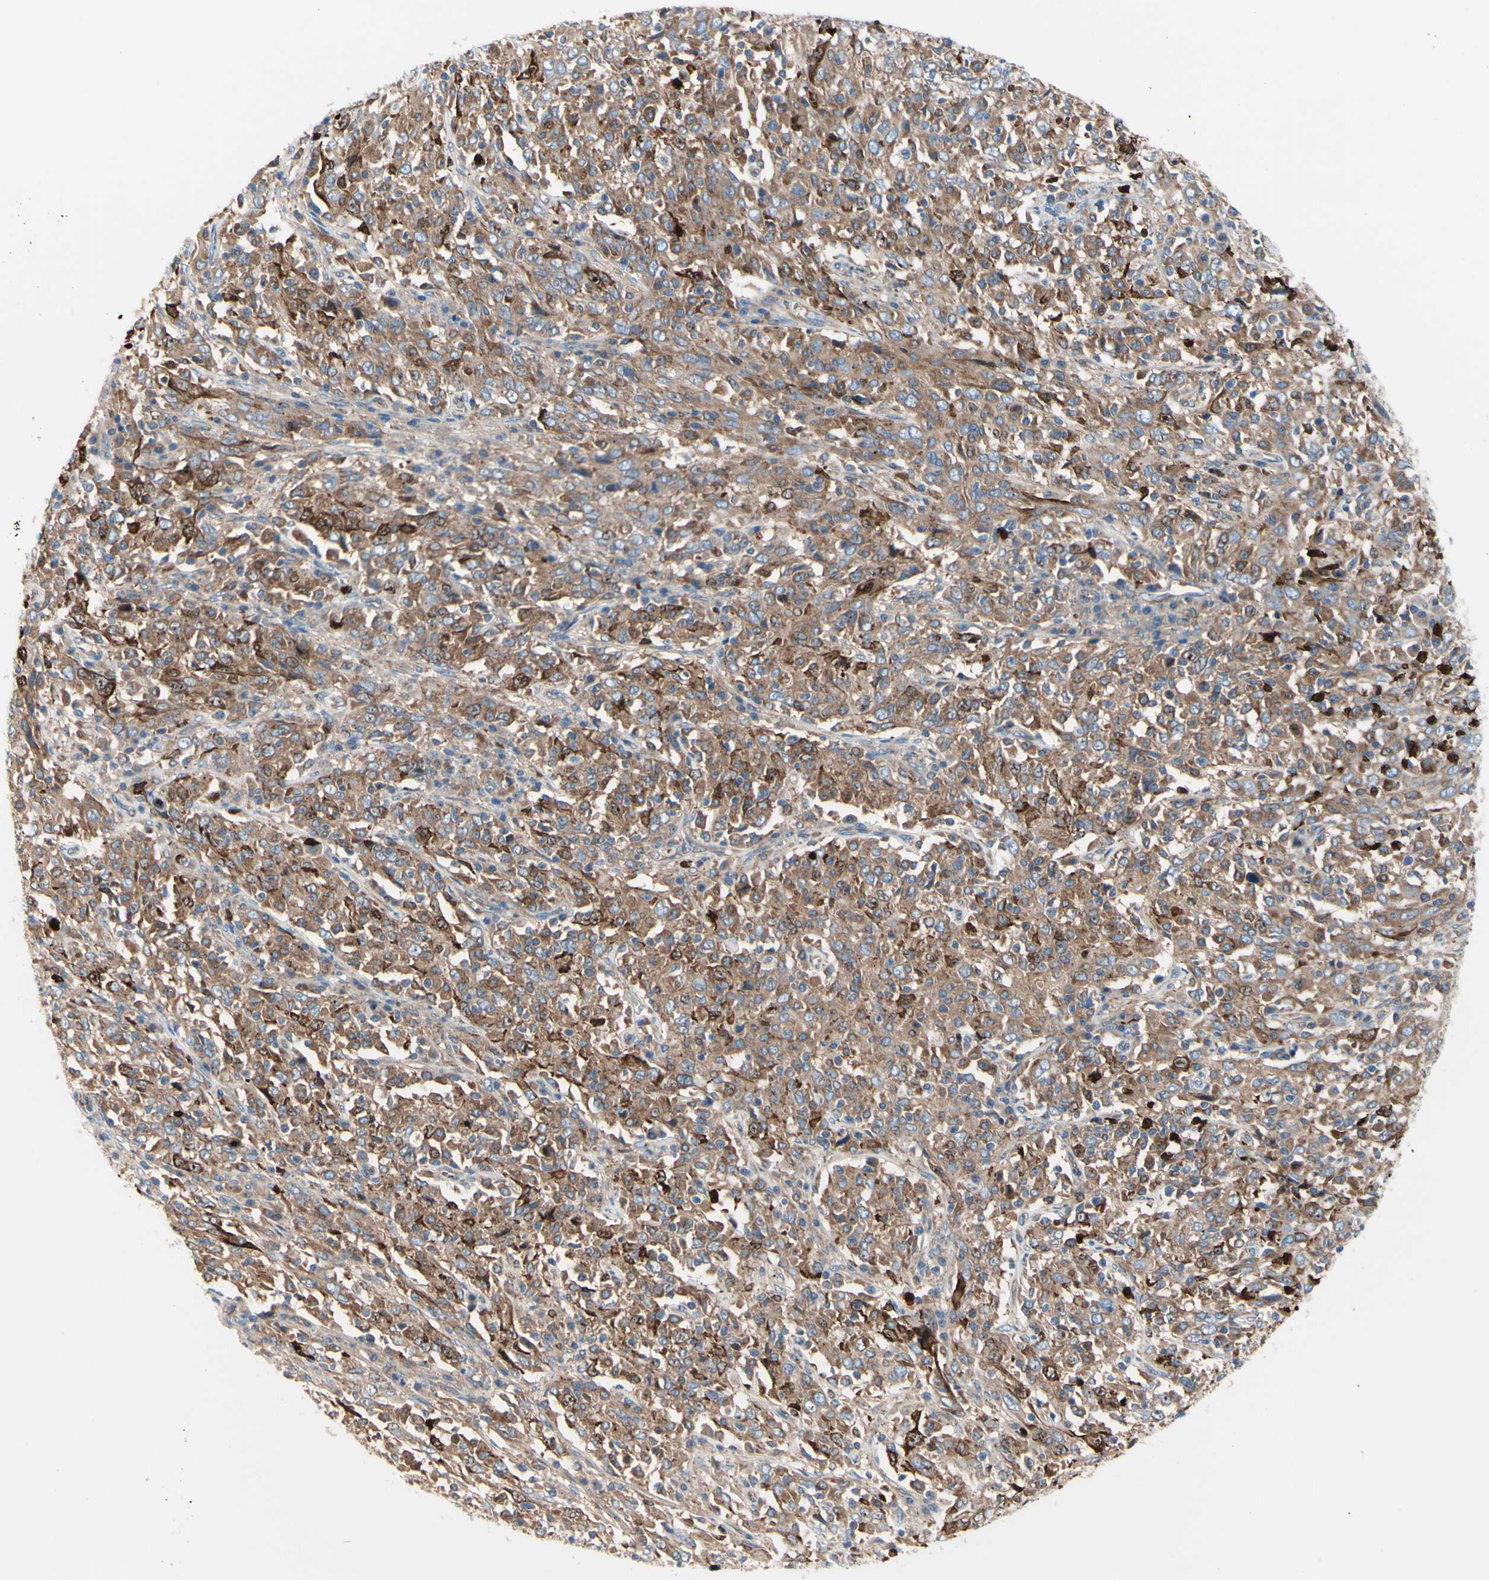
{"staining": {"intensity": "moderate", "quantity": ">75%", "location": "cytoplasmic/membranous"}, "tissue": "cervical cancer", "cell_type": "Tumor cells", "image_type": "cancer", "snomed": [{"axis": "morphology", "description": "Squamous cell carcinoma, NOS"}, {"axis": "topography", "description": "Cervix"}], "caption": "Human squamous cell carcinoma (cervical) stained with a protein marker demonstrates moderate staining in tumor cells.", "gene": "USP9X", "patient": {"sex": "female", "age": 46}}